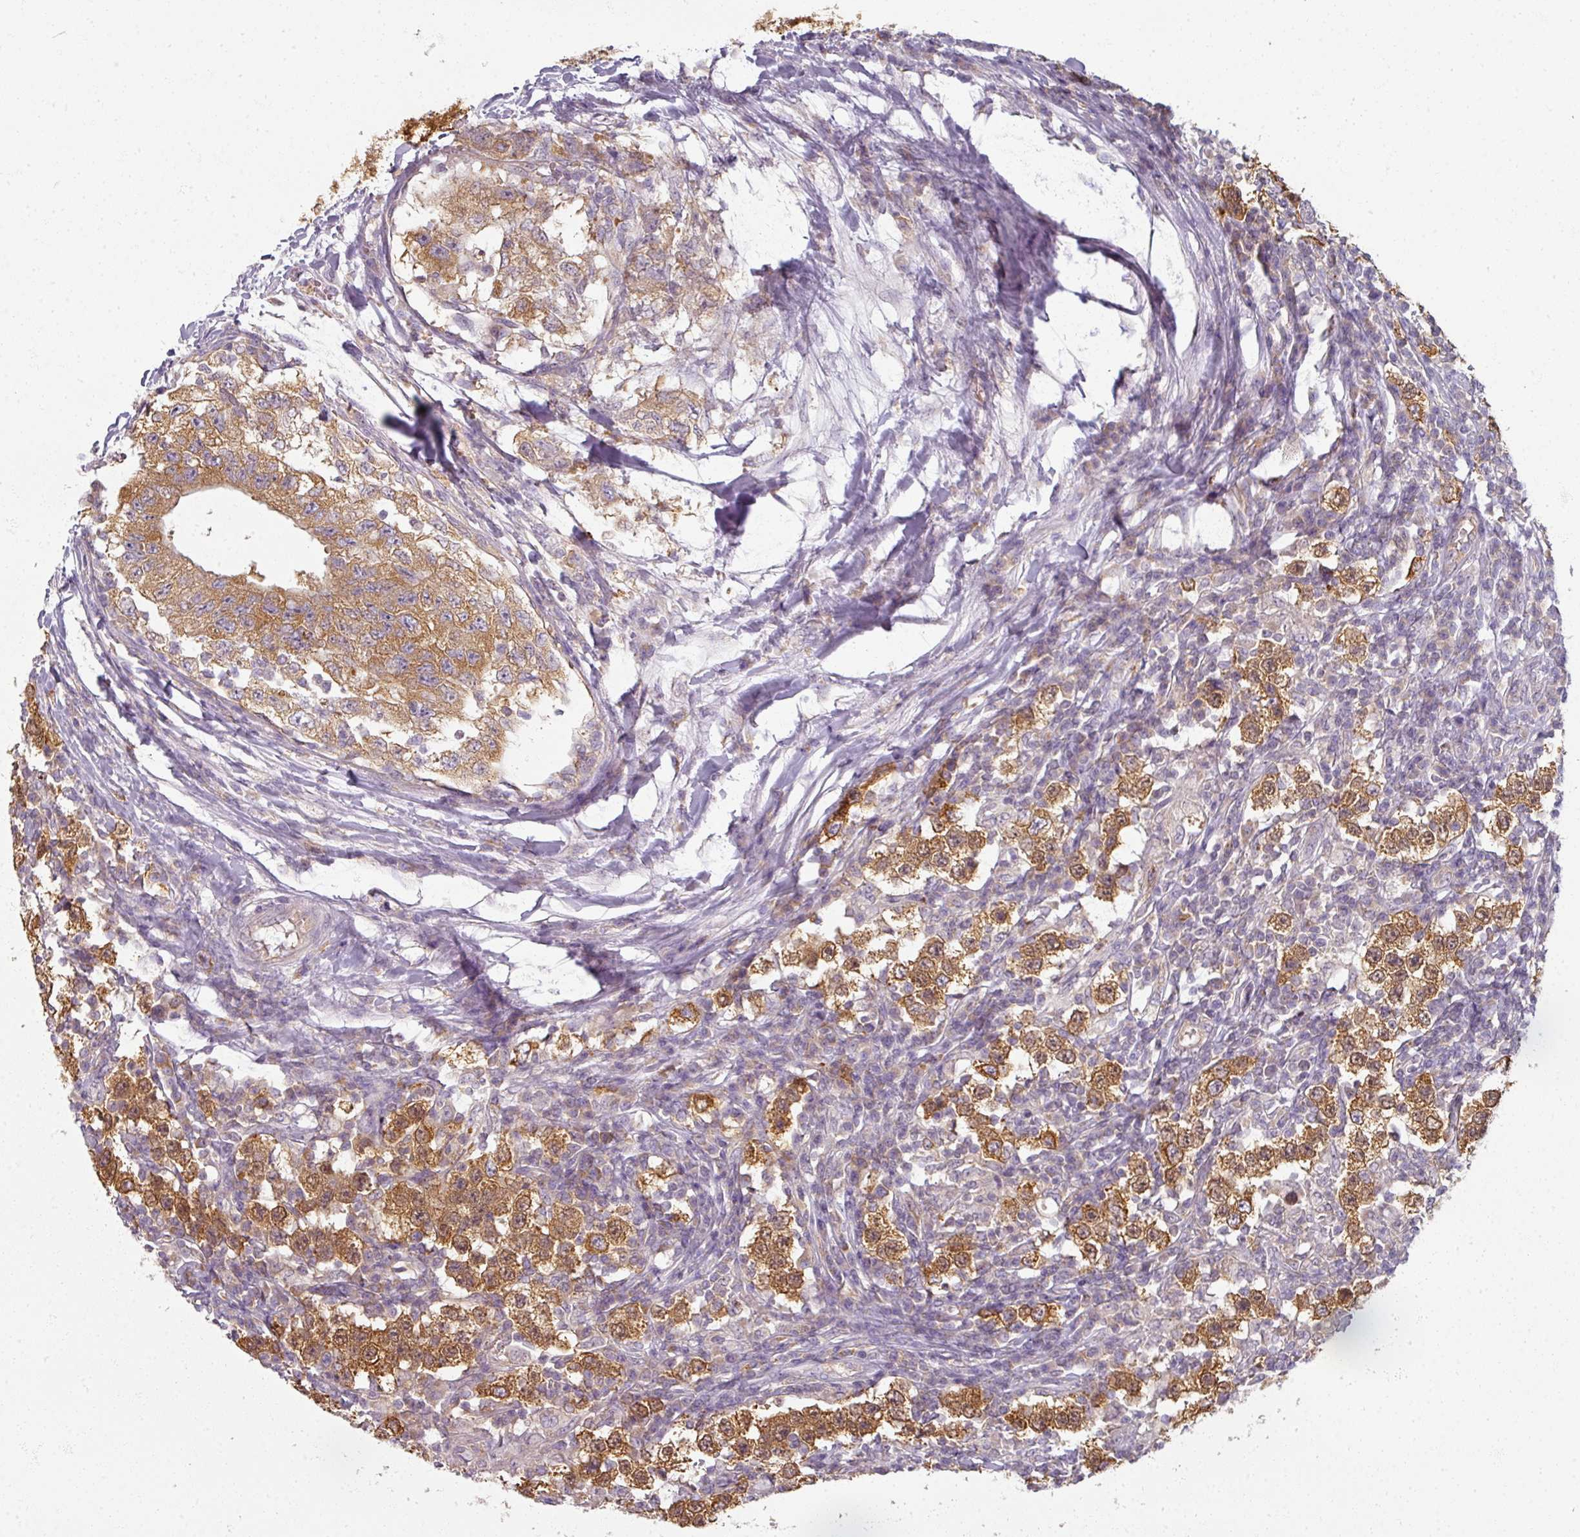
{"staining": {"intensity": "strong", "quantity": ">75%", "location": "cytoplasmic/membranous"}, "tissue": "testis cancer", "cell_type": "Tumor cells", "image_type": "cancer", "snomed": [{"axis": "morphology", "description": "Seminoma, NOS"}, {"axis": "morphology", "description": "Carcinoma, Embryonal, NOS"}, {"axis": "topography", "description": "Testis"}], "caption": "A histopathology image of human testis cancer (embryonal carcinoma) stained for a protein reveals strong cytoplasmic/membranous brown staining in tumor cells.", "gene": "AGPAT4", "patient": {"sex": "male", "age": 41}}